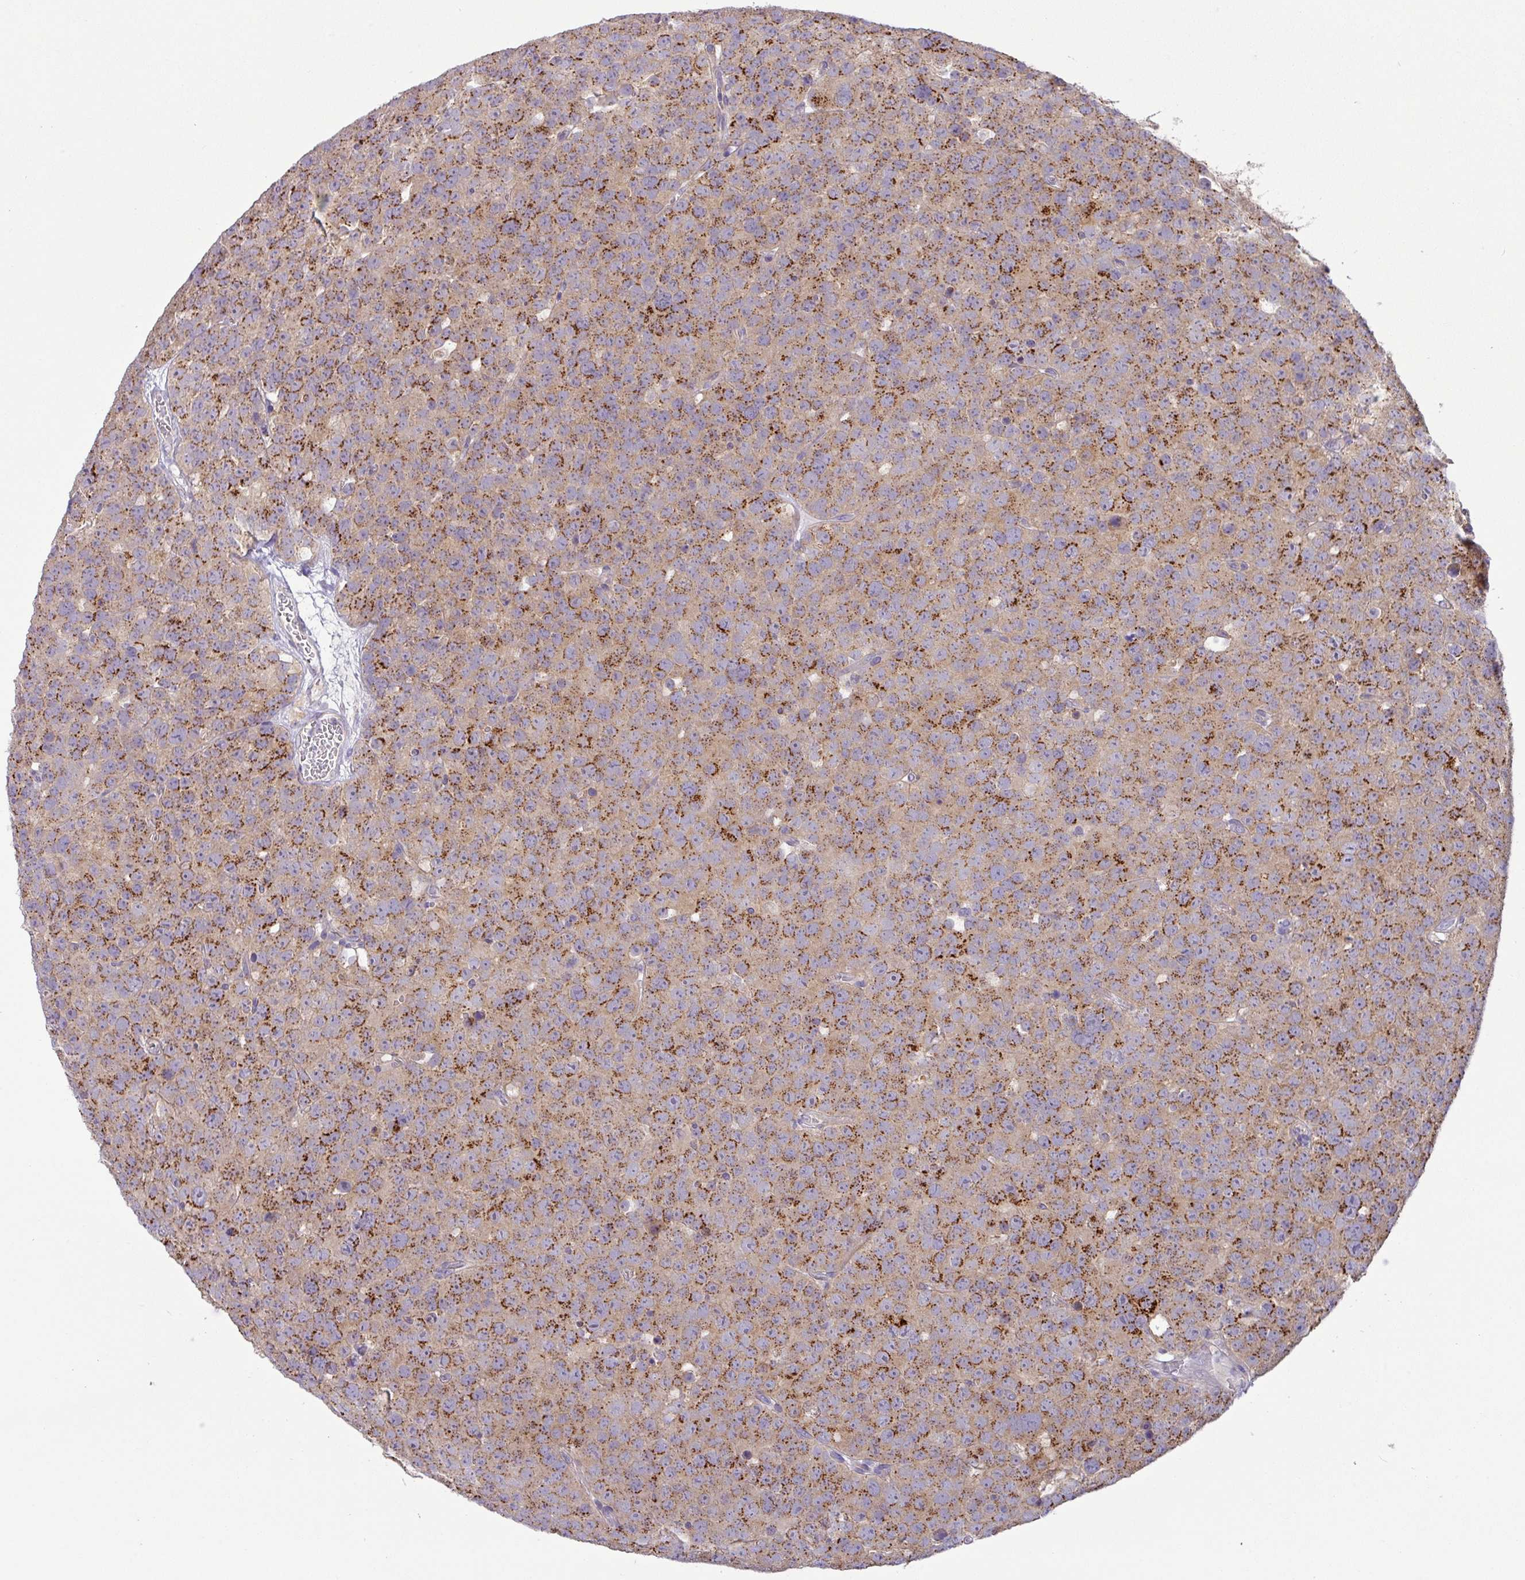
{"staining": {"intensity": "strong", "quantity": "25%-75%", "location": "cytoplasmic/membranous"}, "tissue": "testis cancer", "cell_type": "Tumor cells", "image_type": "cancer", "snomed": [{"axis": "morphology", "description": "Seminoma, NOS"}, {"axis": "topography", "description": "Testis"}], "caption": "Testis cancer (seminoma) stained with a protein marker exhibits strong staining in tumor cells.", "gene": "GALNT12", "patient": {"sex": "male", "age": 71}}